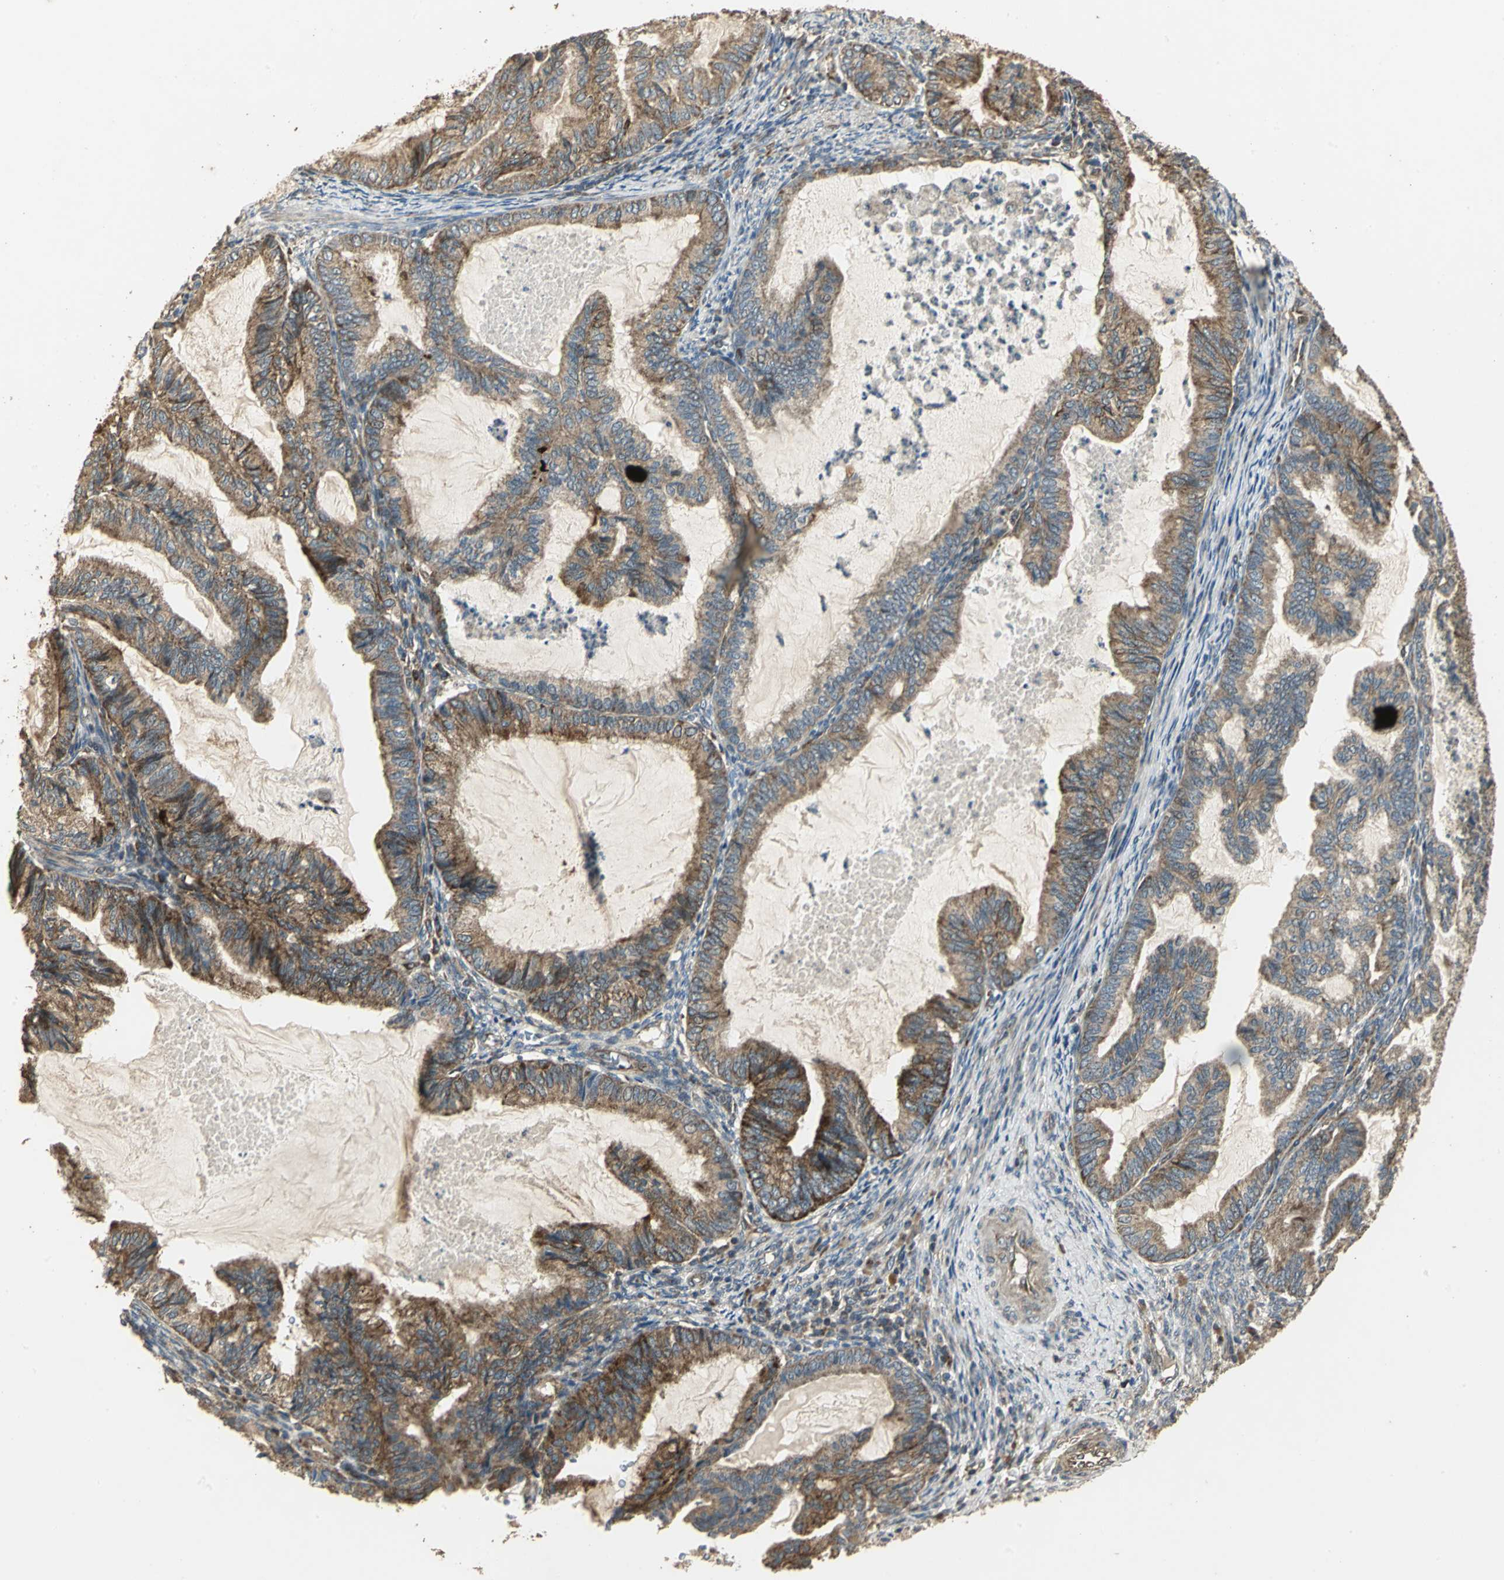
{"staining": {"intensity": "strong", "quantity": ">75%", "location": "cytoplasmic/membranous"}, "tissue": "cervical cancer", "cell_type": "Tumor cells", "image_type": "cancer", "snomed": [{"axis": "morphology", "description": "Normal tissue, NOS"}, {"axis": "morphology", "description": "Adenocarcinoma, NOS"}, {"axis": "topography", "description": "Cervix"}, {"axis": "topography", "description": "Endometrium"}], "caption": "Immunohistochemical staining of cervical adenocarcinoma exhibits strong cytoplasmic/membranous protein positivity in about >75% of tumor cells. (brown staining indicates protein expression, while blue staining denotes nuclei).", "gene": "KANK1", "patient": {"sex": "female", "age": 86}}